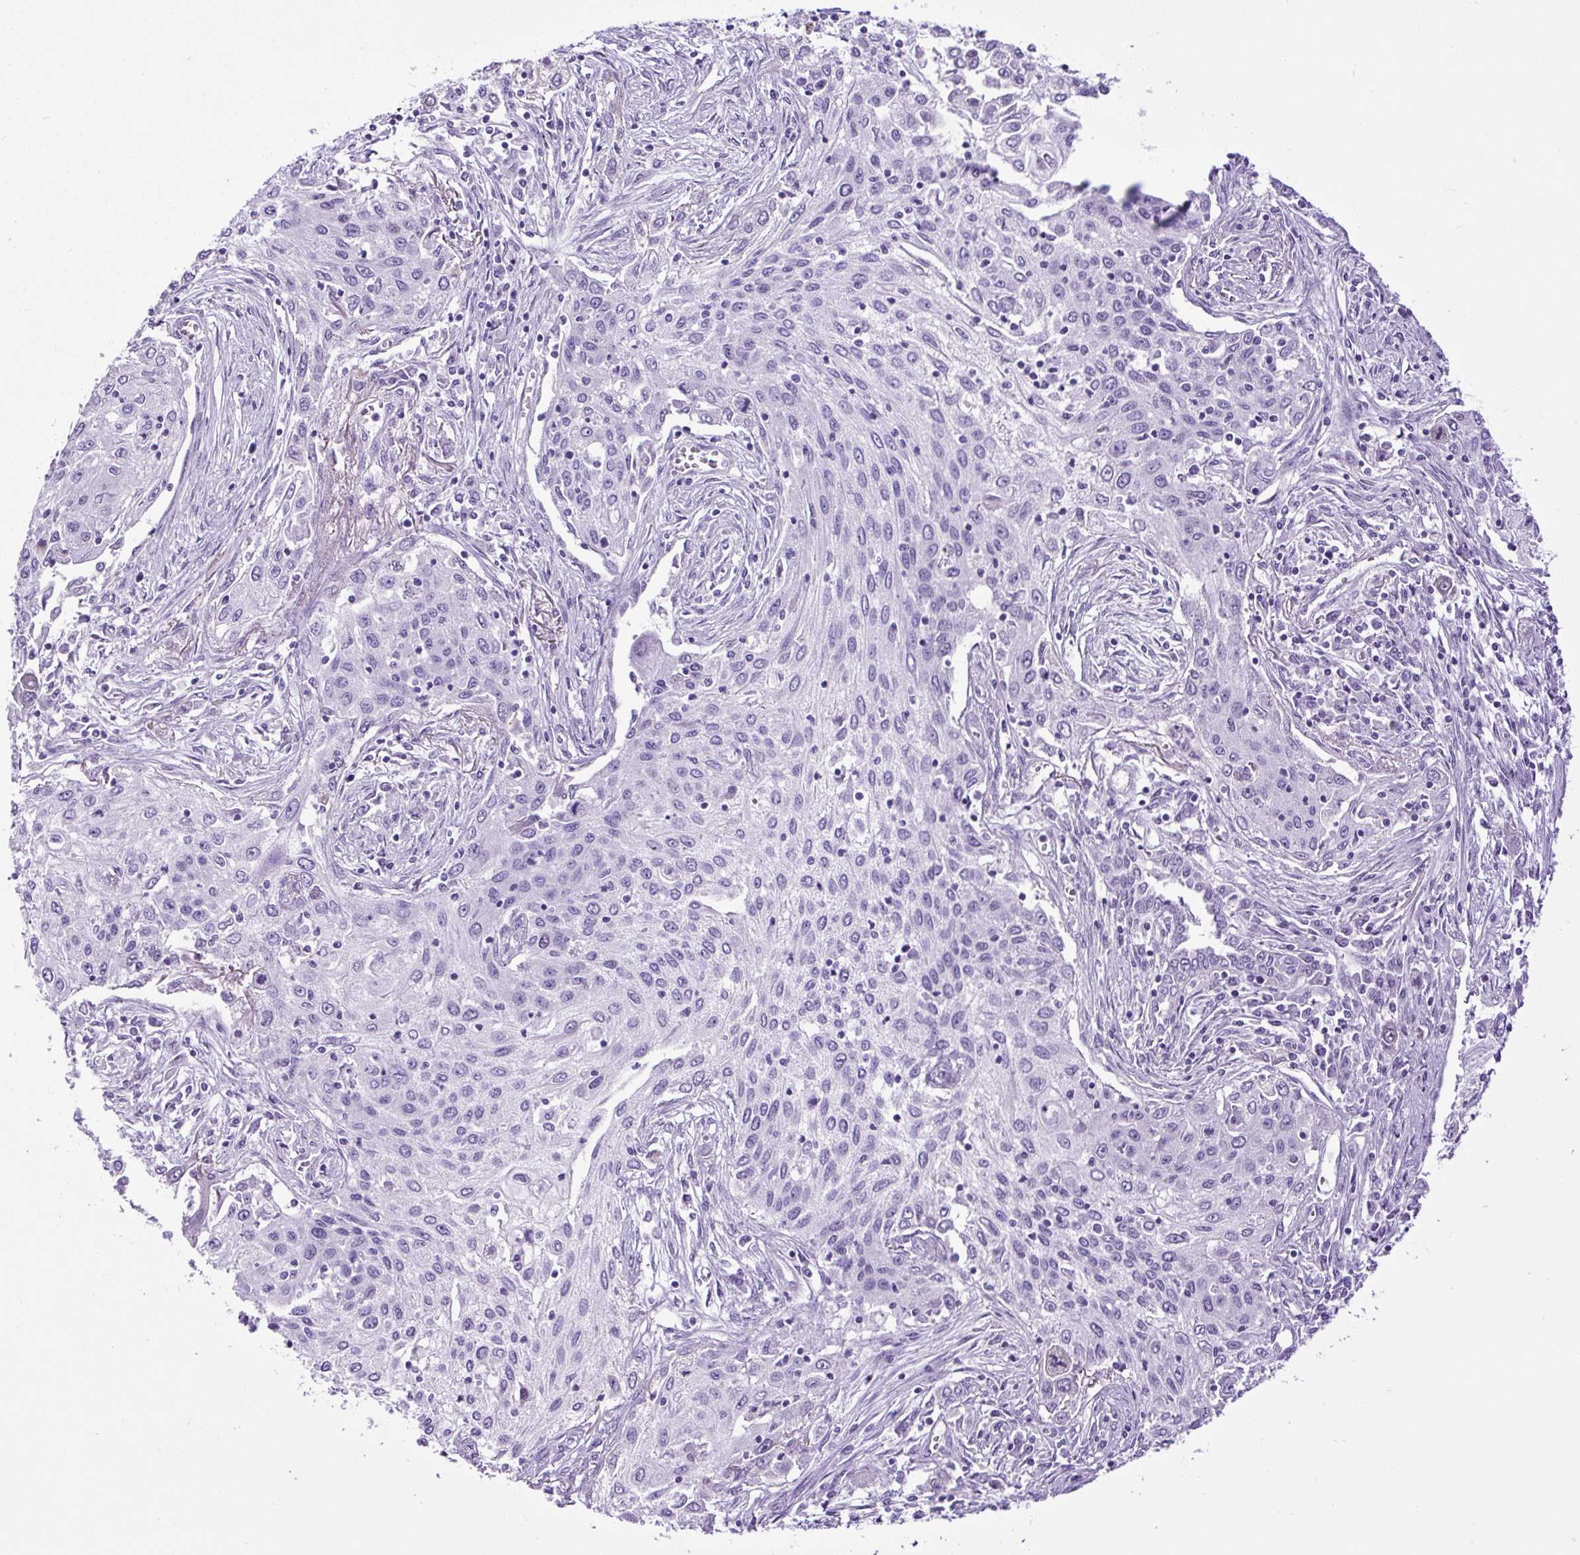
{"staining": {"intensity": "negative", "quantity": "none", "location": "none"}, "tissue": "lung cancer", "cell_type": "Tumor cells", "image_type": "cancer", "snomed": [{"axis": "morphology", "description": "Squamous cell carcinoma, NOS"}, {"axis": "topography", "description": "Lung"}], "caption": "Immunohistochemical staining of human lung squamous cell carcinoma displays no significant staining in tumor cells.", "gene": "PDIA2", "patient": {"sex": "female", "age": 69}}